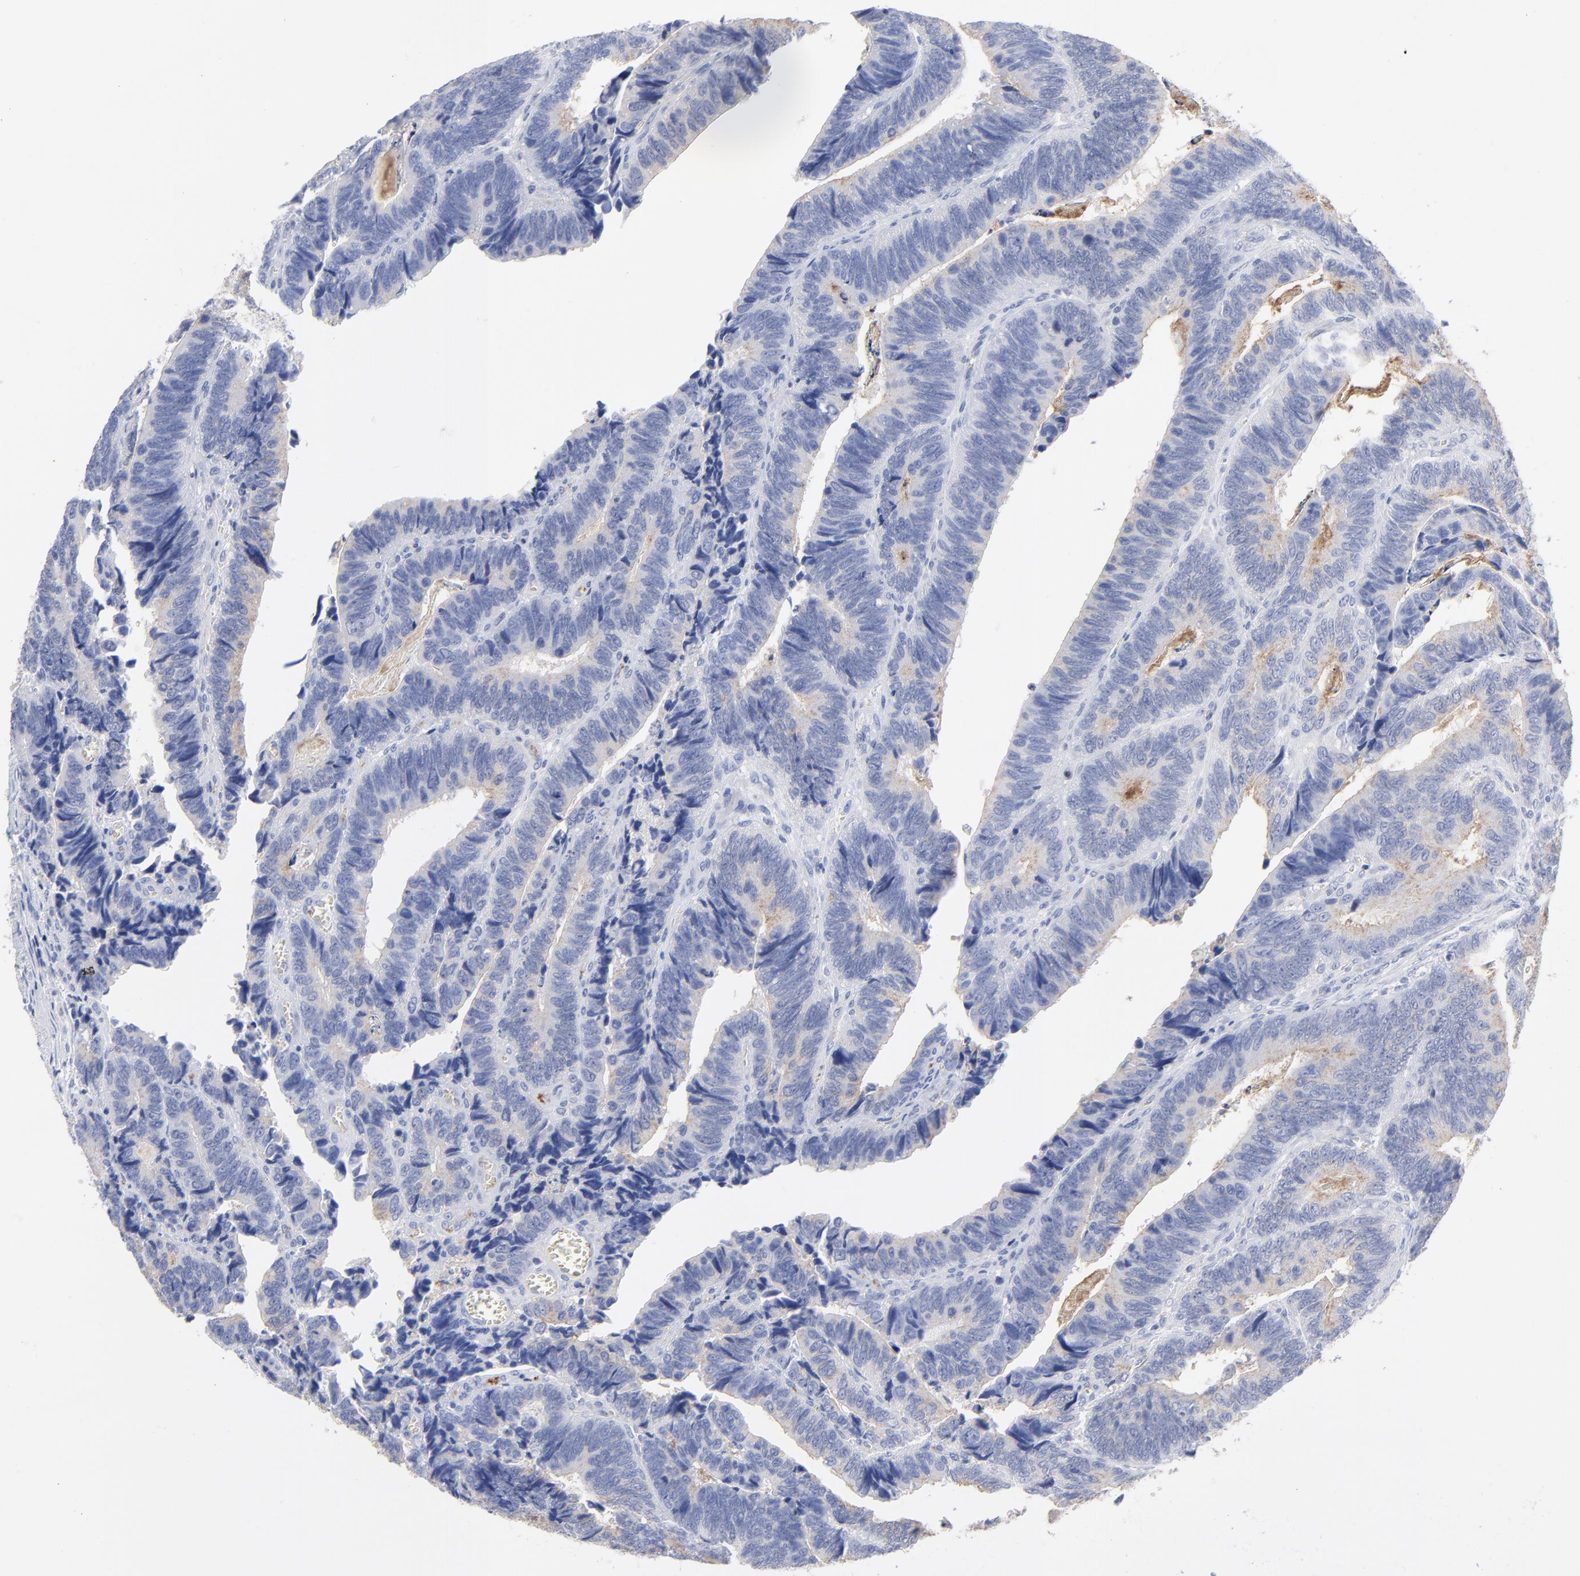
{"staining": {"intensity": "weak", "quantity": "<25%", "location": "cytoplasmic/membranous"}, "tissue": "colorectal cancer", "cell_type": "Tumor cells", "image_type": "cancer", "snomed": [{"axis": "morphology", "description": "Adenocarcinoma, NOS"}, {"axis": "topography", "description": "Colon"}], "caption": "Tumor cells show no significant expression in colorectal adenocarcinoma.", "gene": "CNTN3", "patient": {"sex": "male", "age": 72}}